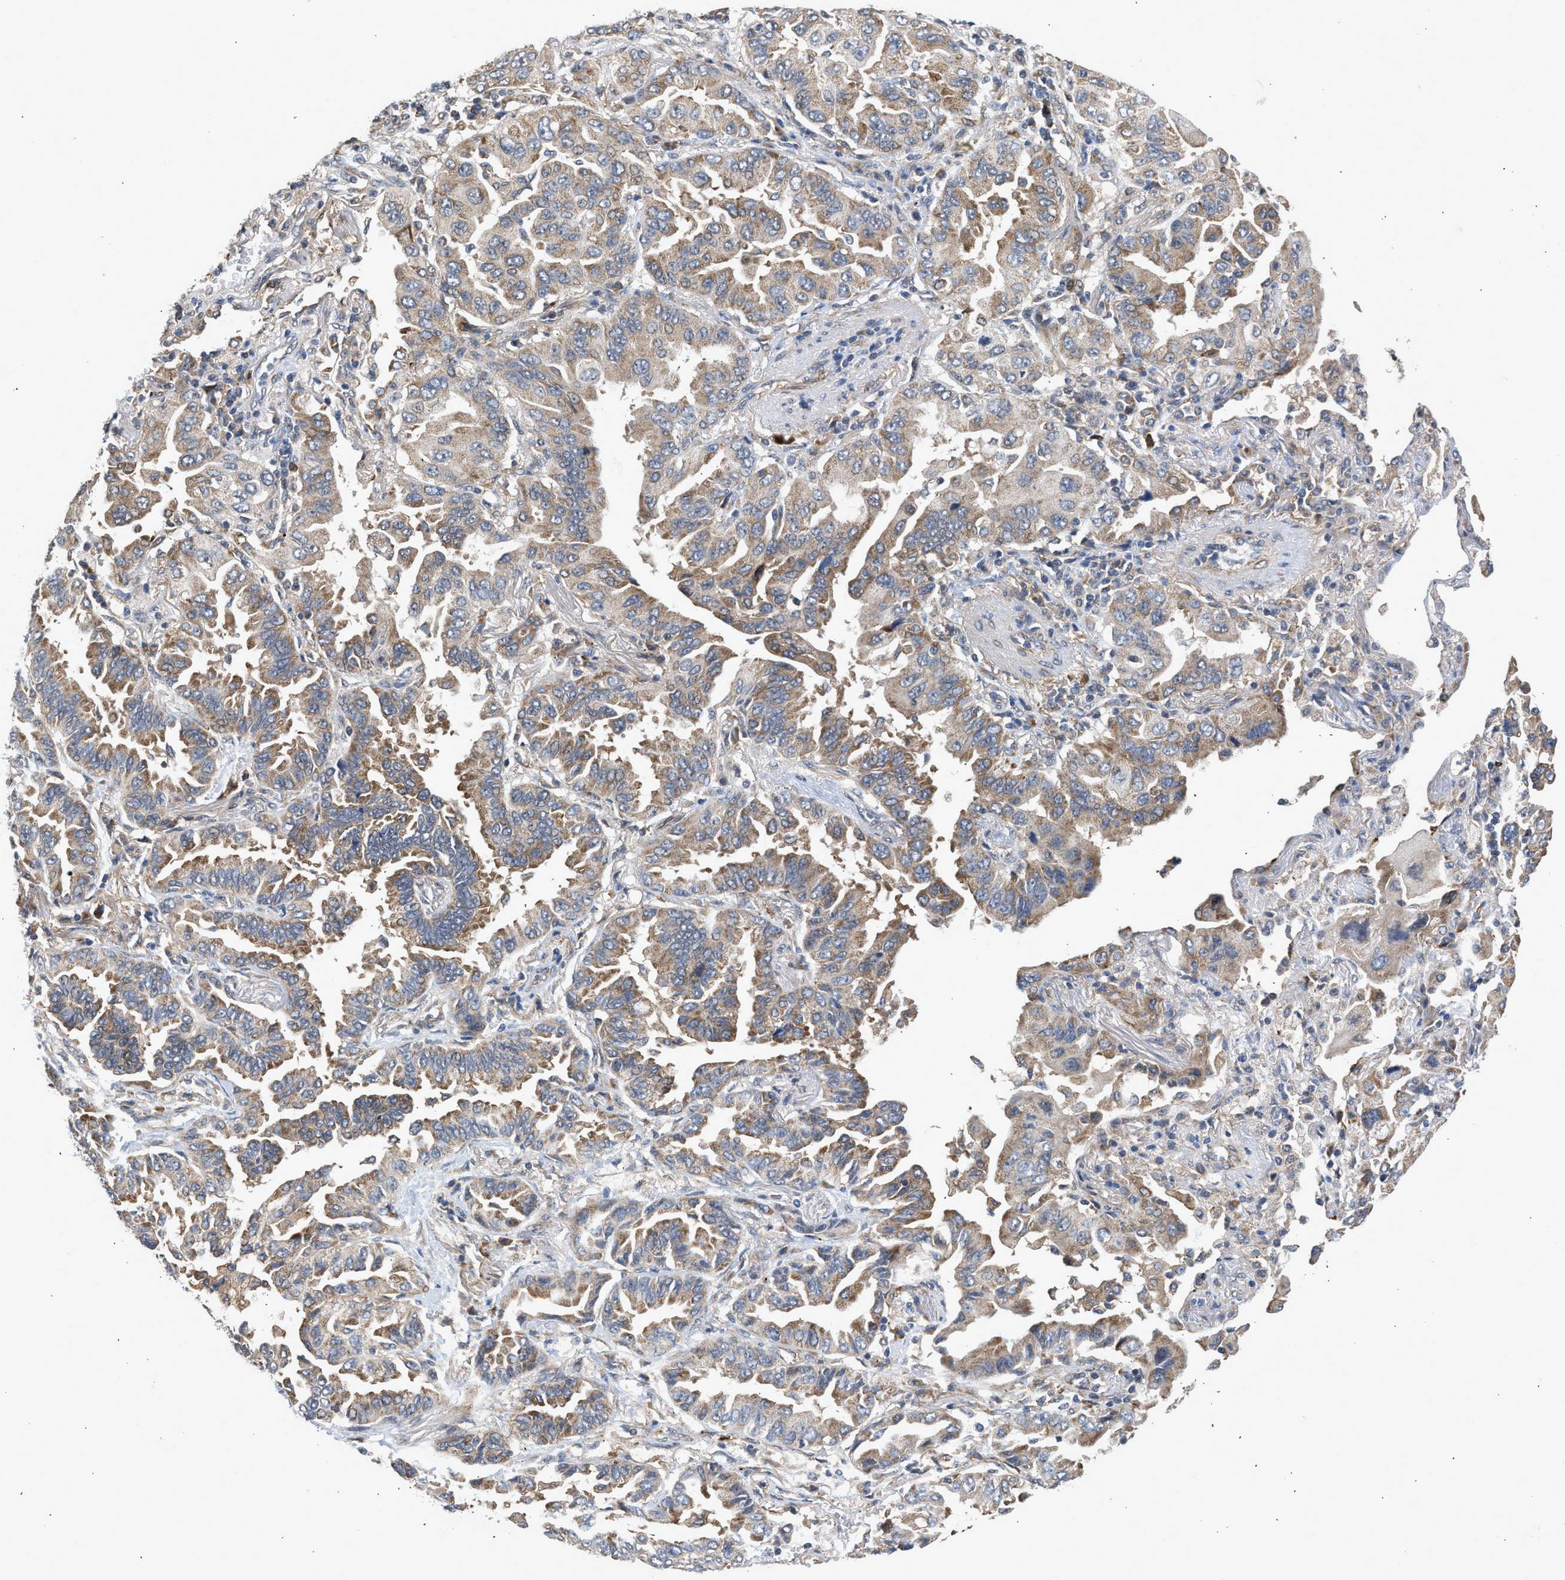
{"staining": {"intensity": "moderate", "quantity": ">75%", "location": "cytoplasmic/membranous"}, "tissue": "lung cancer", "cell_type": "Tumor cells", "image_type": "cancer", "snomed": [{"axis": "morphology", "description": "Adenocarcinoma, NOS"}, {"axis": "topography", "description": "Lung"}], "caption": "Immunohistochemistry (DAB (3,3'-diaminobenzidine)) staining of human lung adenocarcinoma displays moderate cytoplasmic/membranous protein staining in approximately >75% of tumor cells.", "gene": "POLG2", "patient": {"sex": "female", "age": 65}}